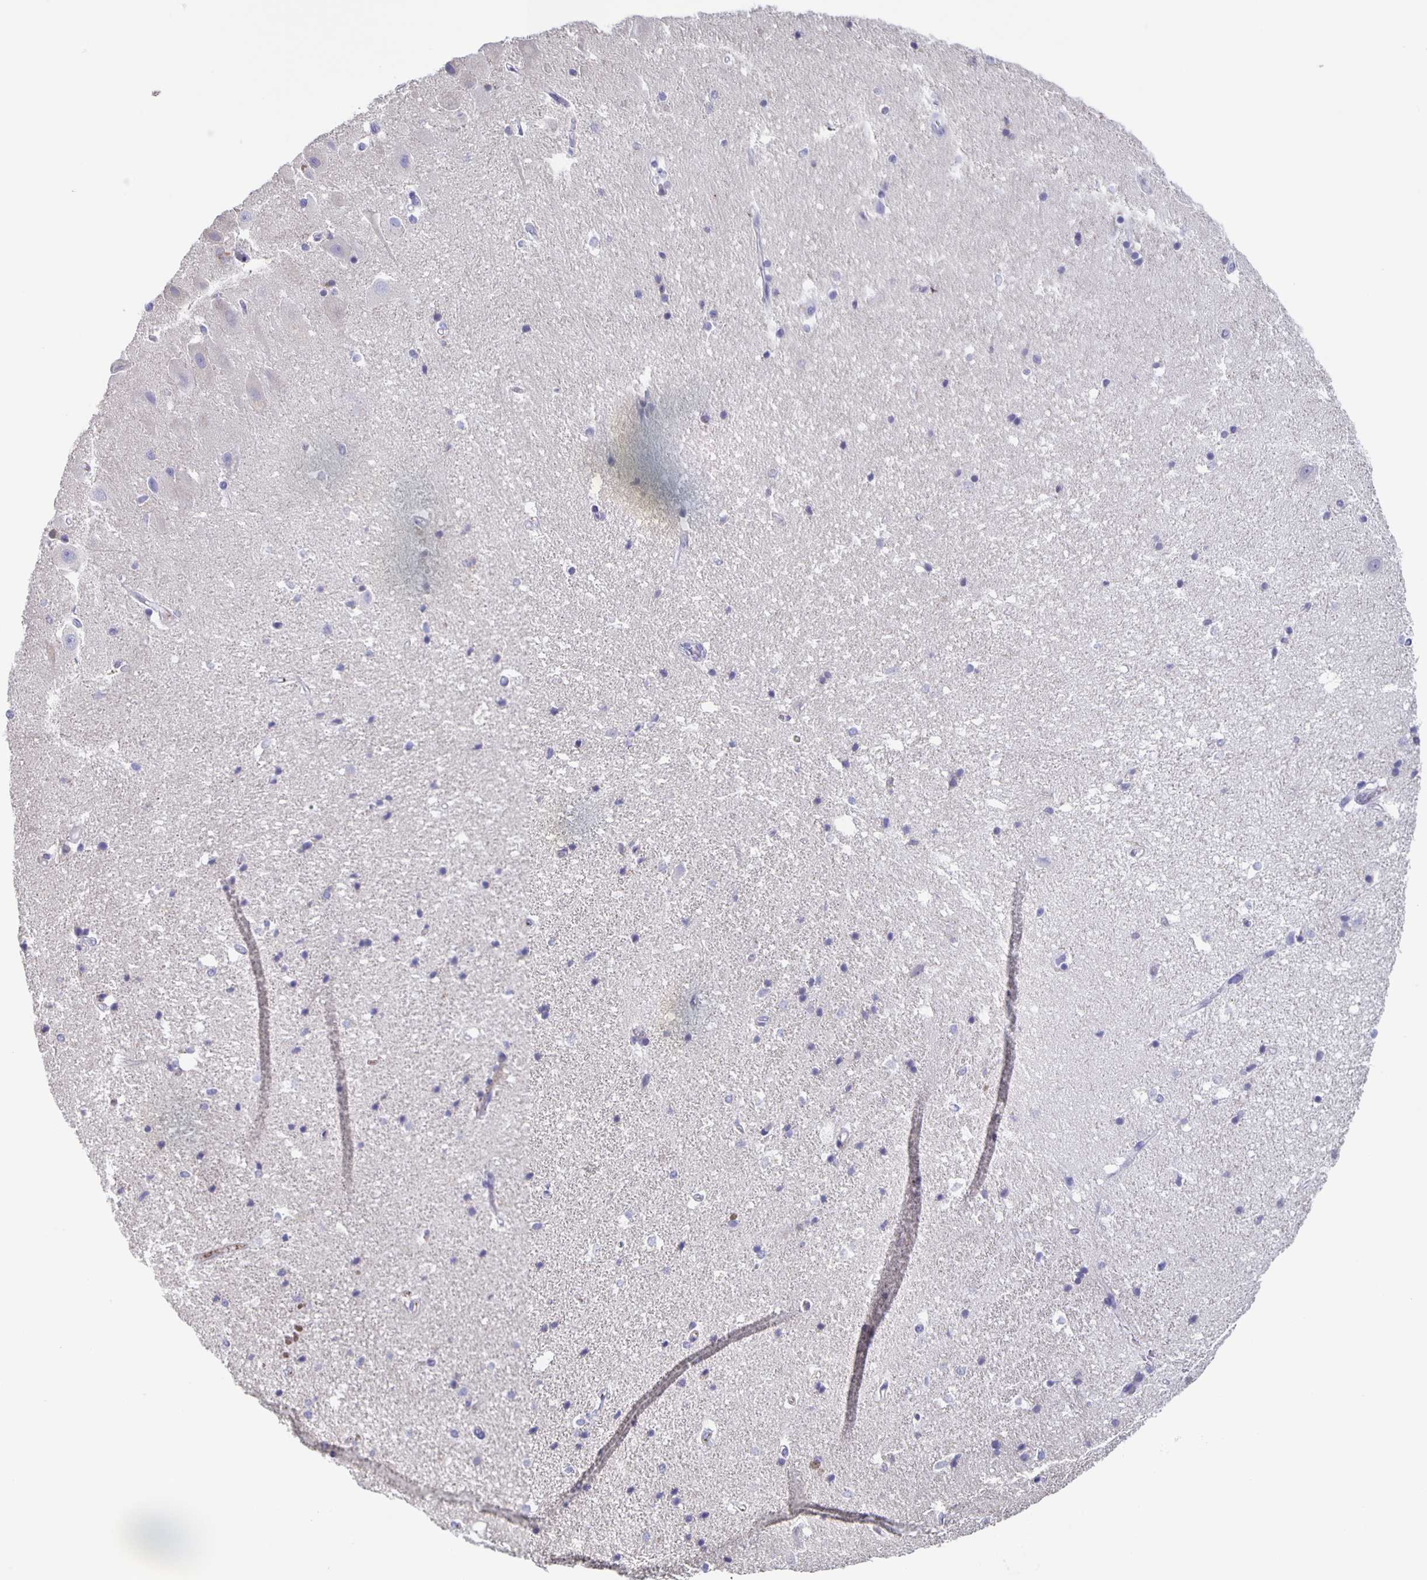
{"staining": {"intensity": "negative", "quantity": "none", "location": "none"}, "tissue": "hippocampus", "cell_type": "Glial cells", "image_type": "normal", "snomed": [{"axis": "morphology", "description": "Normal tissue, NOS"}, {"axis": "topography", "description": "Hippocampus"}], "caption": "Immunohistochemistry photomicrograph of benign human hippocampus stained for a protein (brown), which displays no expression in glial cells. (Brightfield microscopy of DAB (3,3'-diaminobenzidine) immunohistochemistry at high magnification).", "gene": "FGA", "patient": {"sex": "male", "age": 63}}